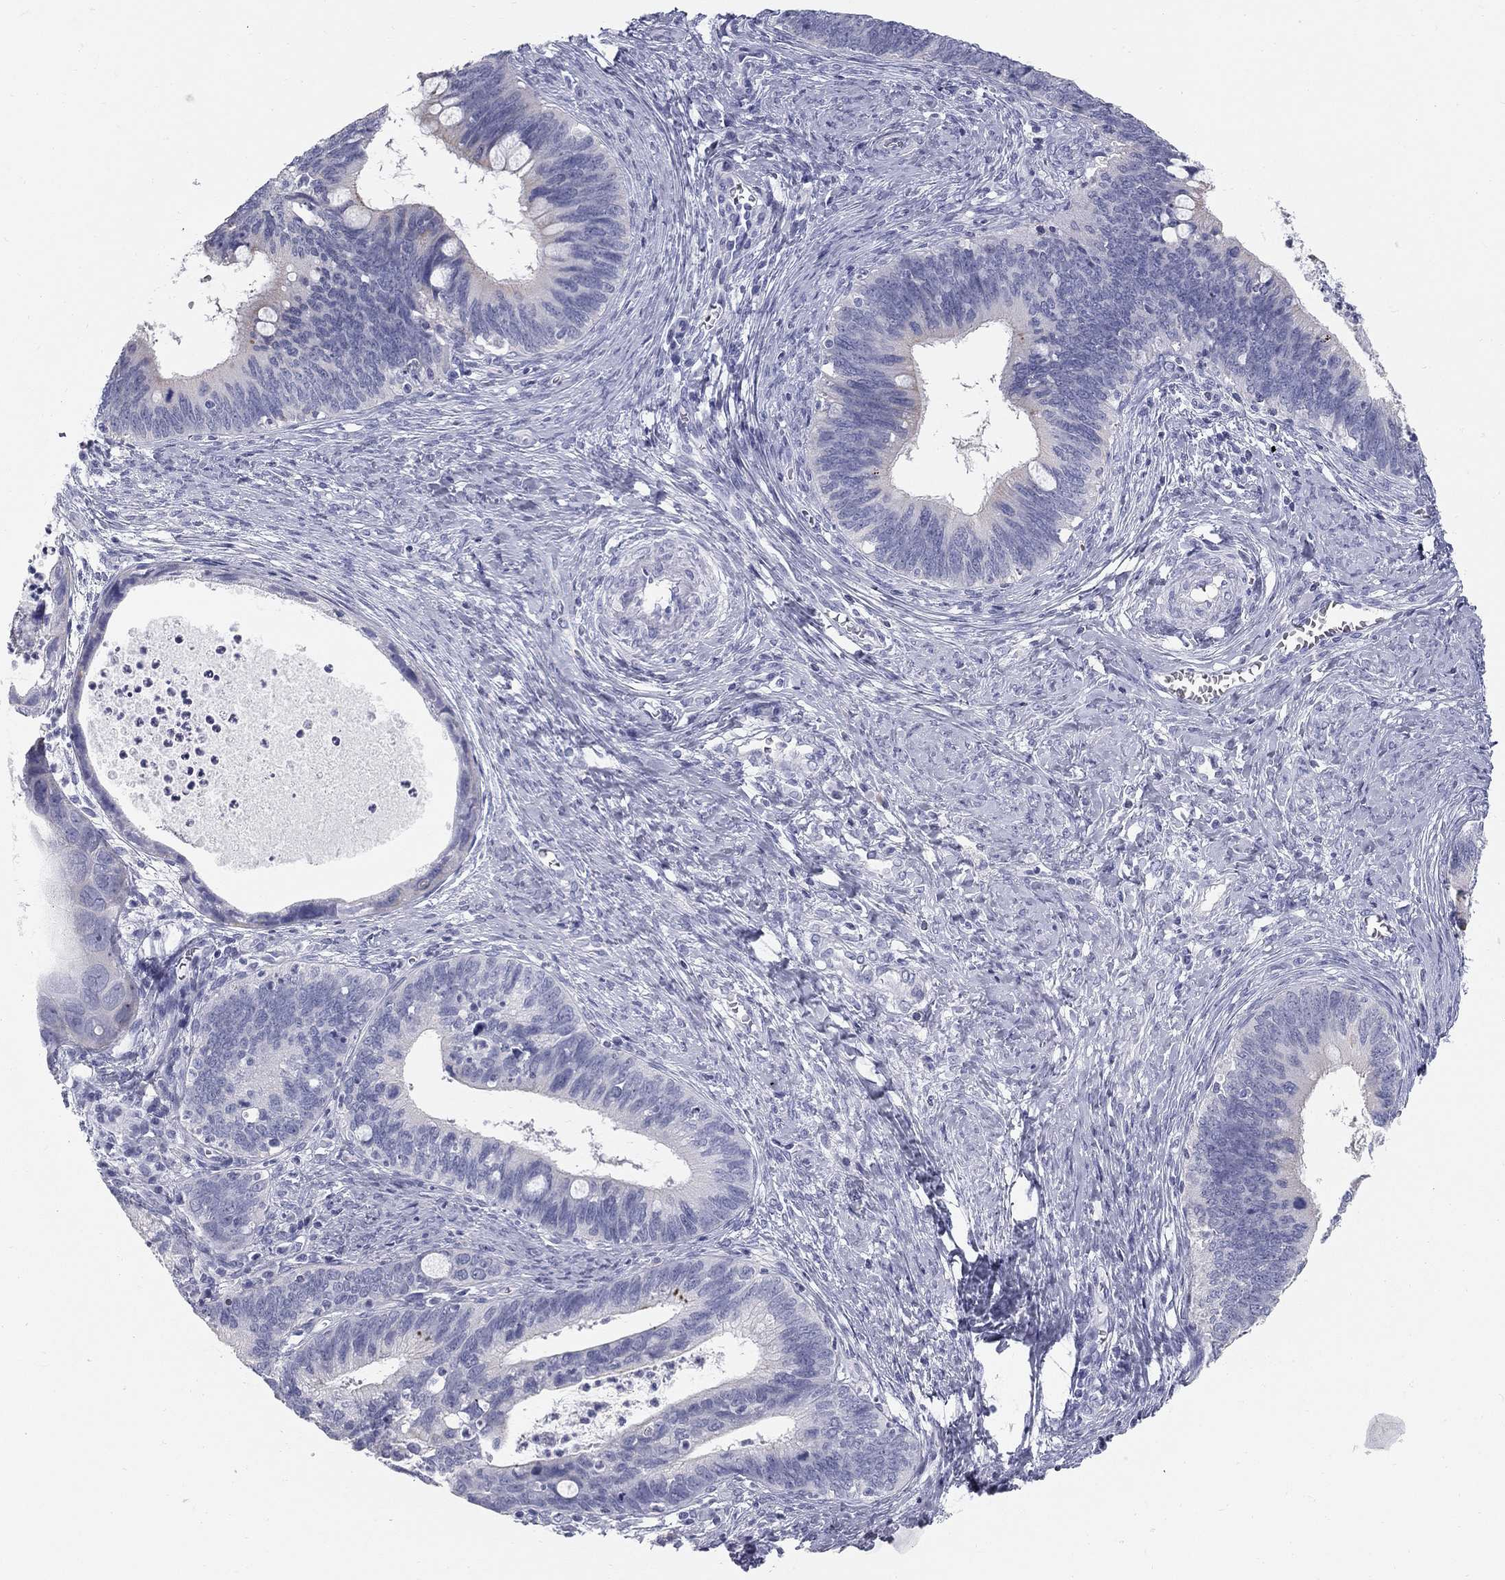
{"staining": {"intensity": "weak", "quantity": "<25%", "location": "cytoplasmic/membranous"}, "tissue": "cervical cancer", "cell_type": "Tumor cells", "image_type": "cancer", "snomed": [{"axis": "morphology", "description": "Adenocarcinoma, NOS"}, {"axis": "topography", "description": "Cervix"}], "caption": "High power microscopy histopathology image of an IHC histopathology image of cervical cancer (adenocarcinoma), revealing no significant staining in tumor cells.", "gene": "SULT2B1", "patient": {"sex": "female", "age": 42}}